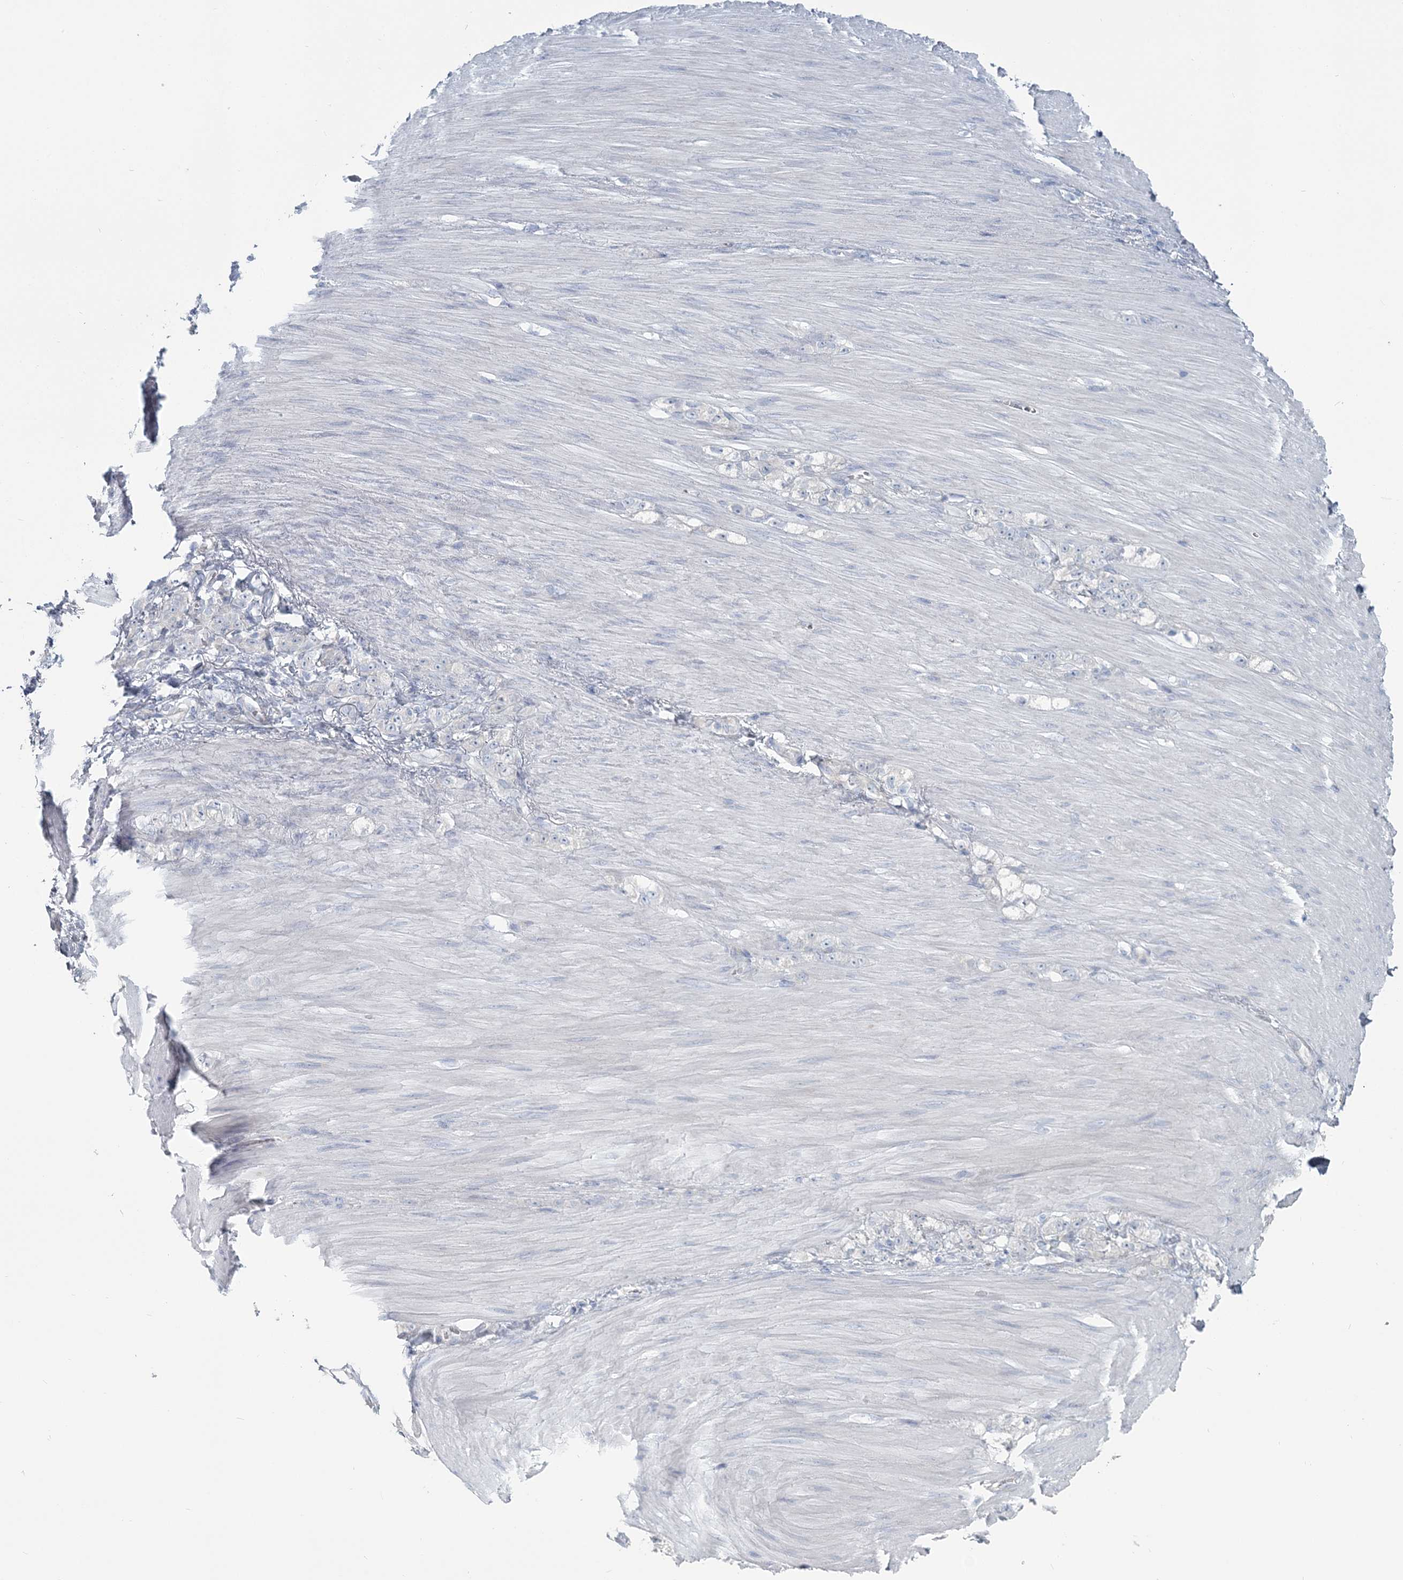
{"staining": {"intensity": "negative", "quantity": "none", "location": "none"}, "tissue": "stomach cancer", "cell_type": "Tumor cells", "image_type": "cancer", "snomed": [{"axis": "morphology", "description": "Normal tissue, NOS"}, {"axis": "morphology", "description": "Adenocarcinoma, NOS"}, {"axis": "topography", "description": "Stomach"}], "caption": "This histopathology image is of stomach cancer stained with IHC to label a protein in brown with the nuclei are counter-stained blue. There is no positivity in tumor cells. Nuclei are stained in blue.", "gene": "CMBL", "patient": {"sex": "male", "age": 82}}